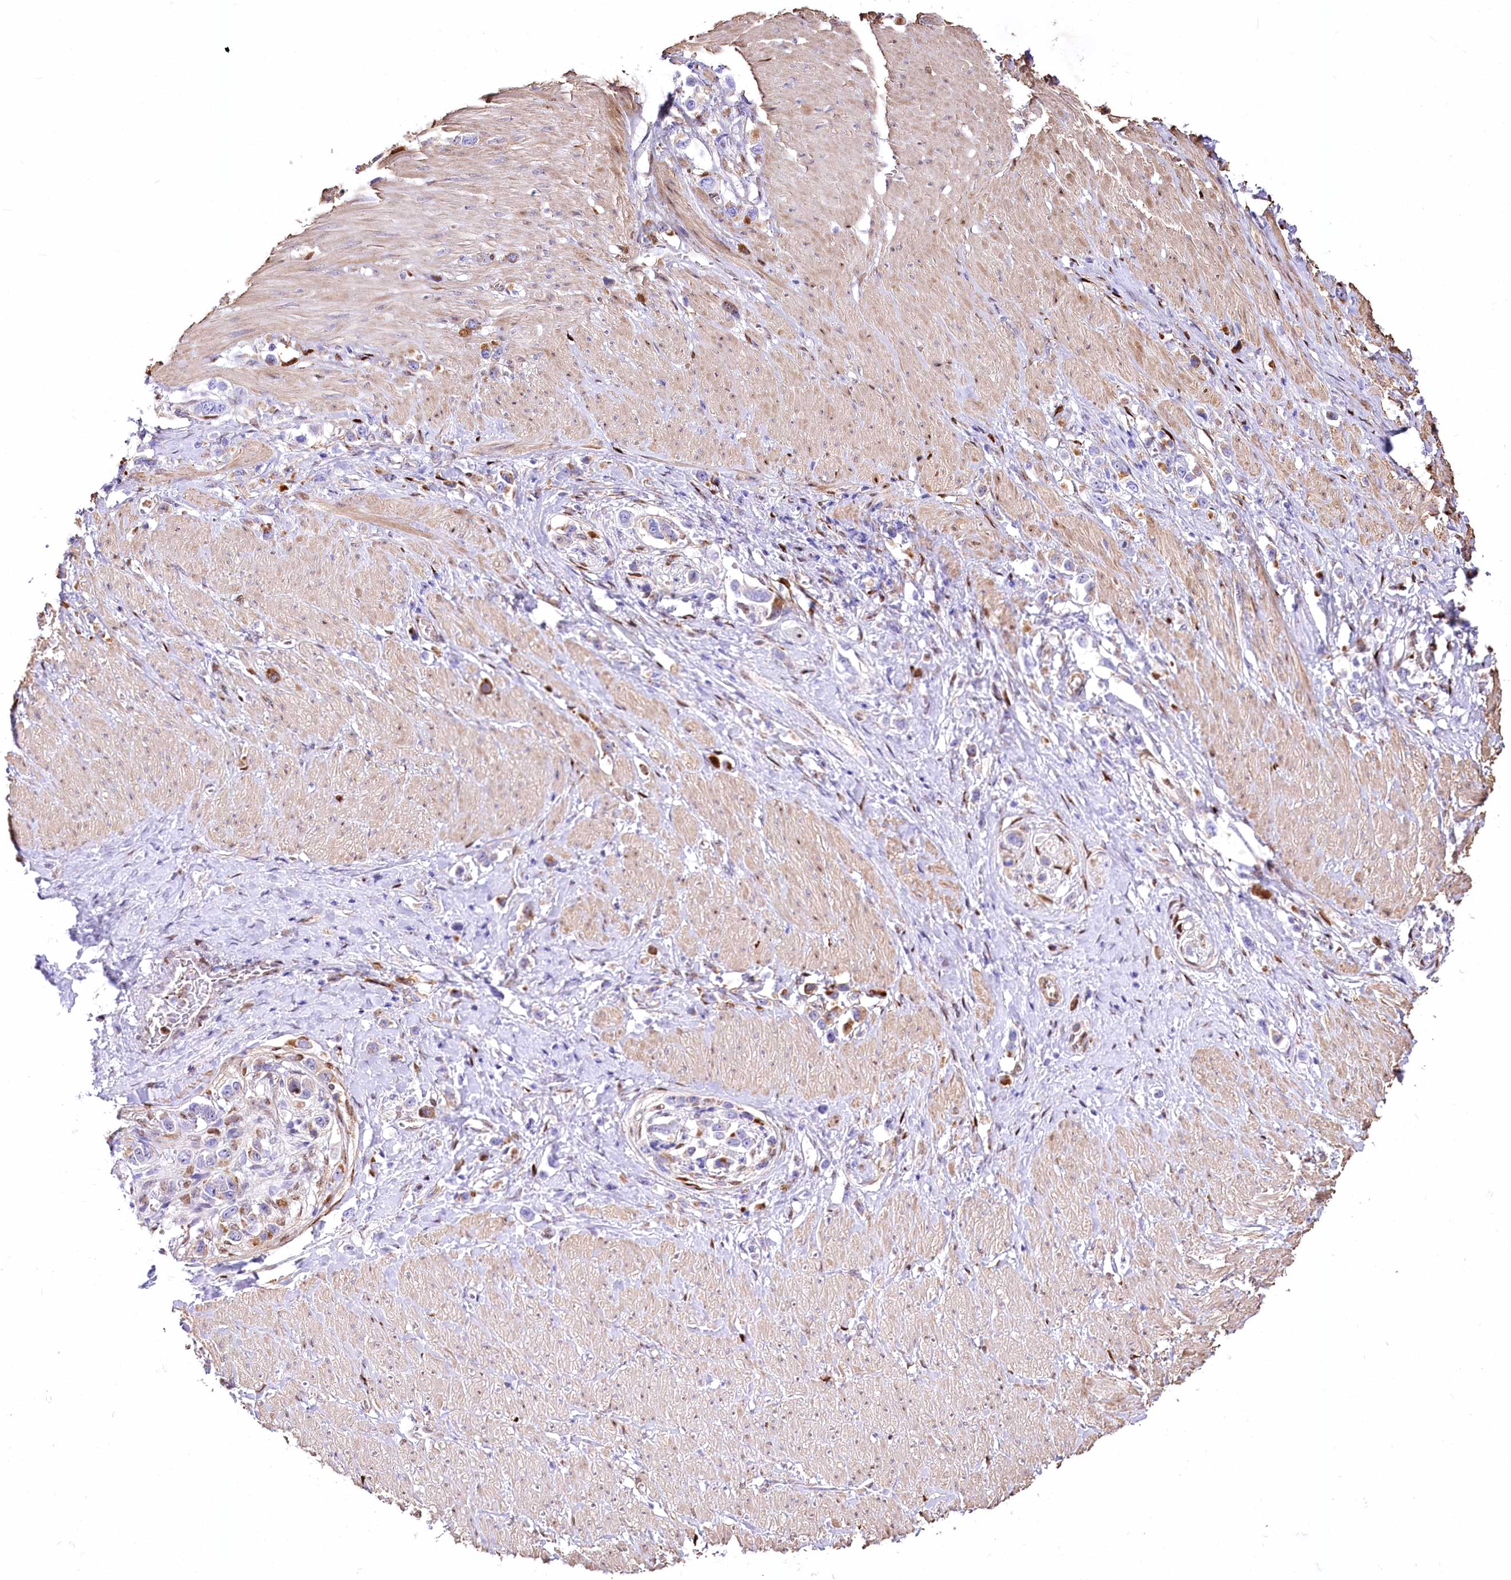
{"staining": {"intensity": "moderate", "quantity": "25%-75%", "location": "cytoplasmic/membranous"}, "tissue": "stomach cancer", "cell_type": "Tumor cells", "image_type": "cancer", "snomed": [{"axis": "morphology", "description": "Normal tissue, NOS"}, {"axis": "morphology", "description": "Adenocarcinoma, NOS"}, {"axis": "topography", "description": "Stomach, upper"}, {"axis": "topography", "description": "Stomach"}], "caption": "Immunohistochemical staining of human stomach cancer (adenocarcinoma) reveals moderate cytoplasmic/membranous protein staining in about 25%-75% of tumor cells.", "gene": "PTMS", "patient": {"sex": "female", "age": 65}}